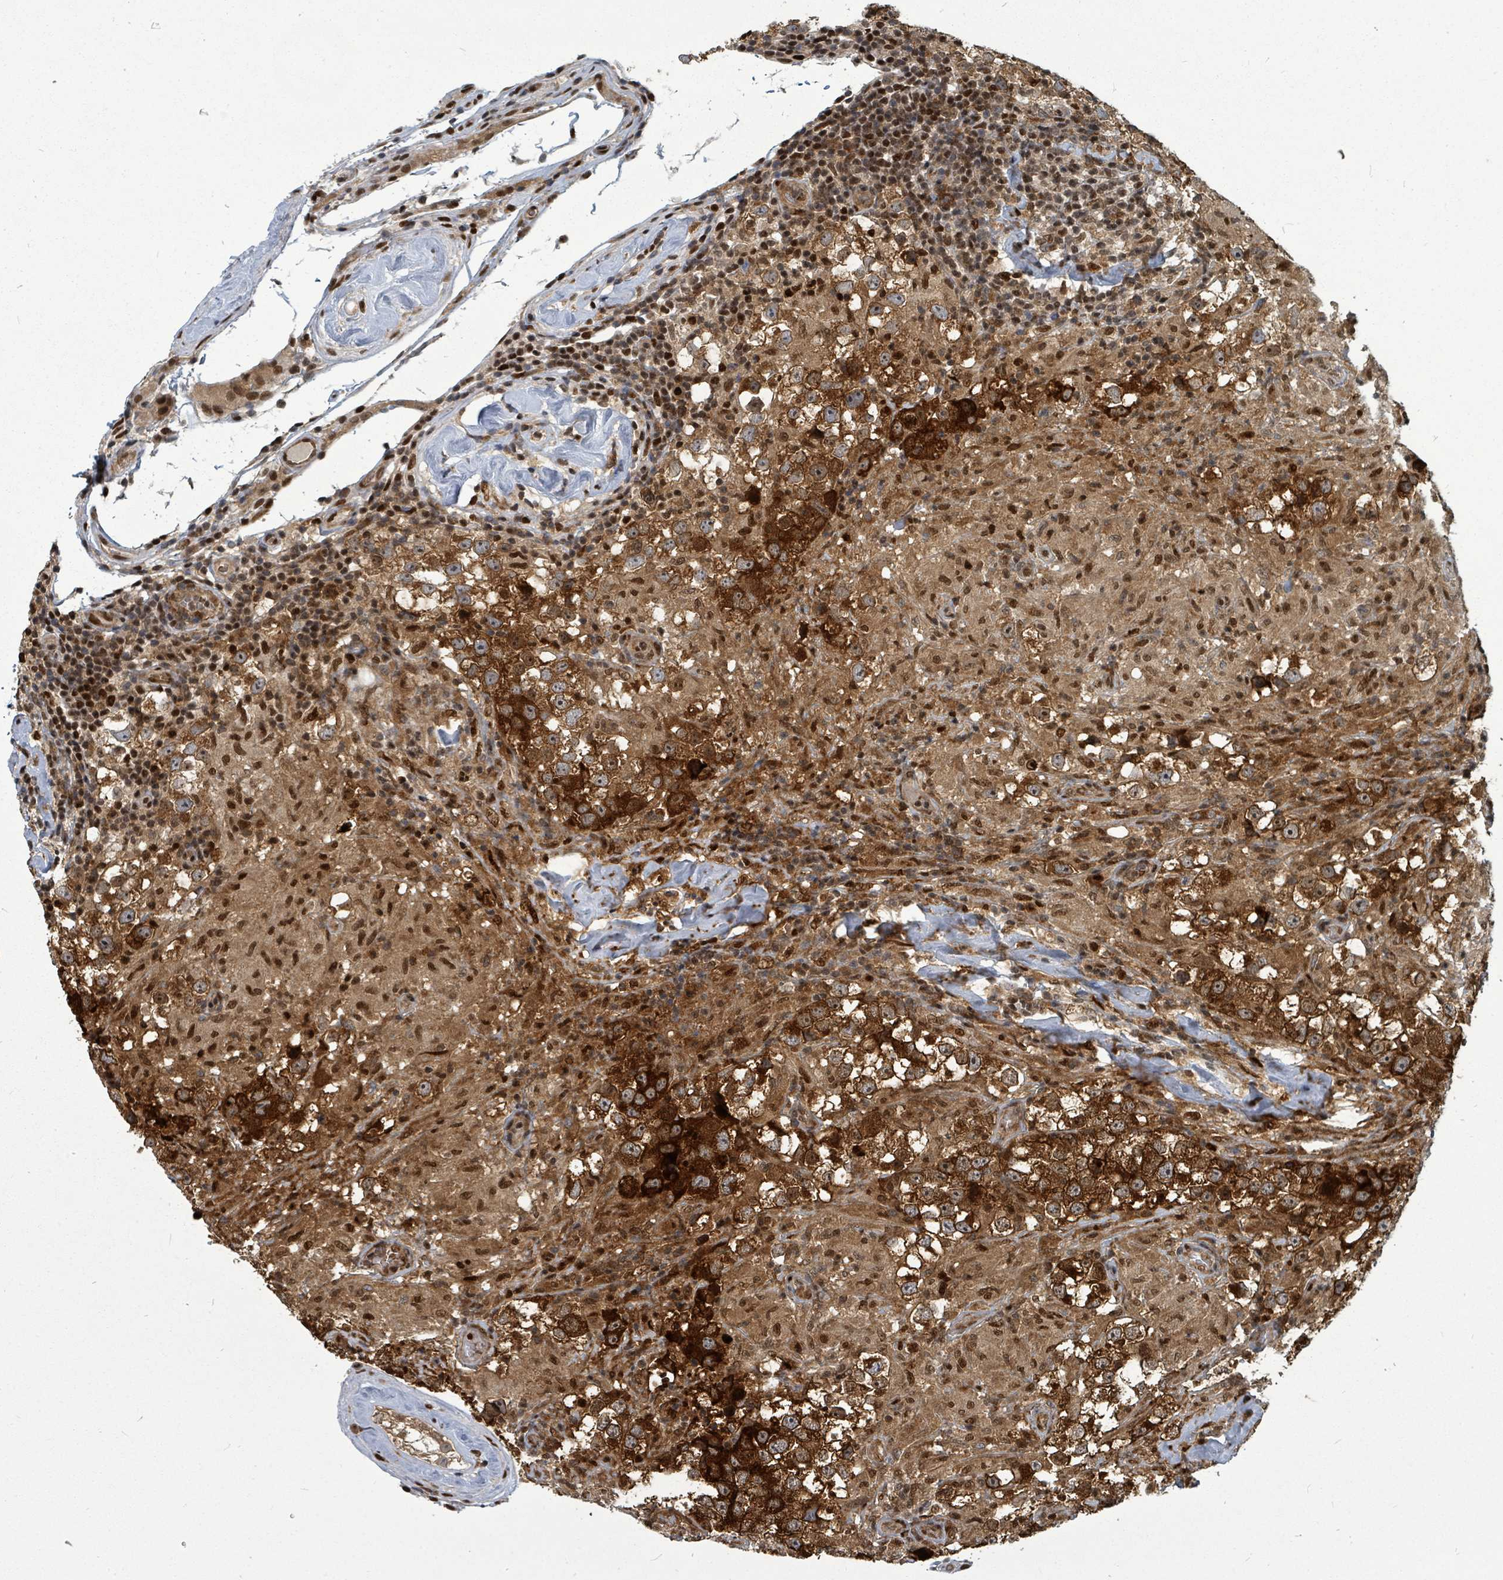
{"staining": {"intensity": "strong", "quantity": ">75%", "location": "cytoplasmic/membranous"}, "tissue": "testis cancer", "cell_type": "Tumor cells", "image_type": "cancer", "snomed": [{"axis": "morphology", "description": "Seminoma, NOS"}, {"axis": "topography", "description": "Testis"}], "caption": "Tumor cells exhibit high levels of strong cytoplasmic/membranous positivity in approximately >75% of cells in human seminoma (testis). (DAB IHC, brown staining for protein, blue staining for nuclei).", "gene": "TRDMT1", "patient": {"sex": "male", "age": 46}}